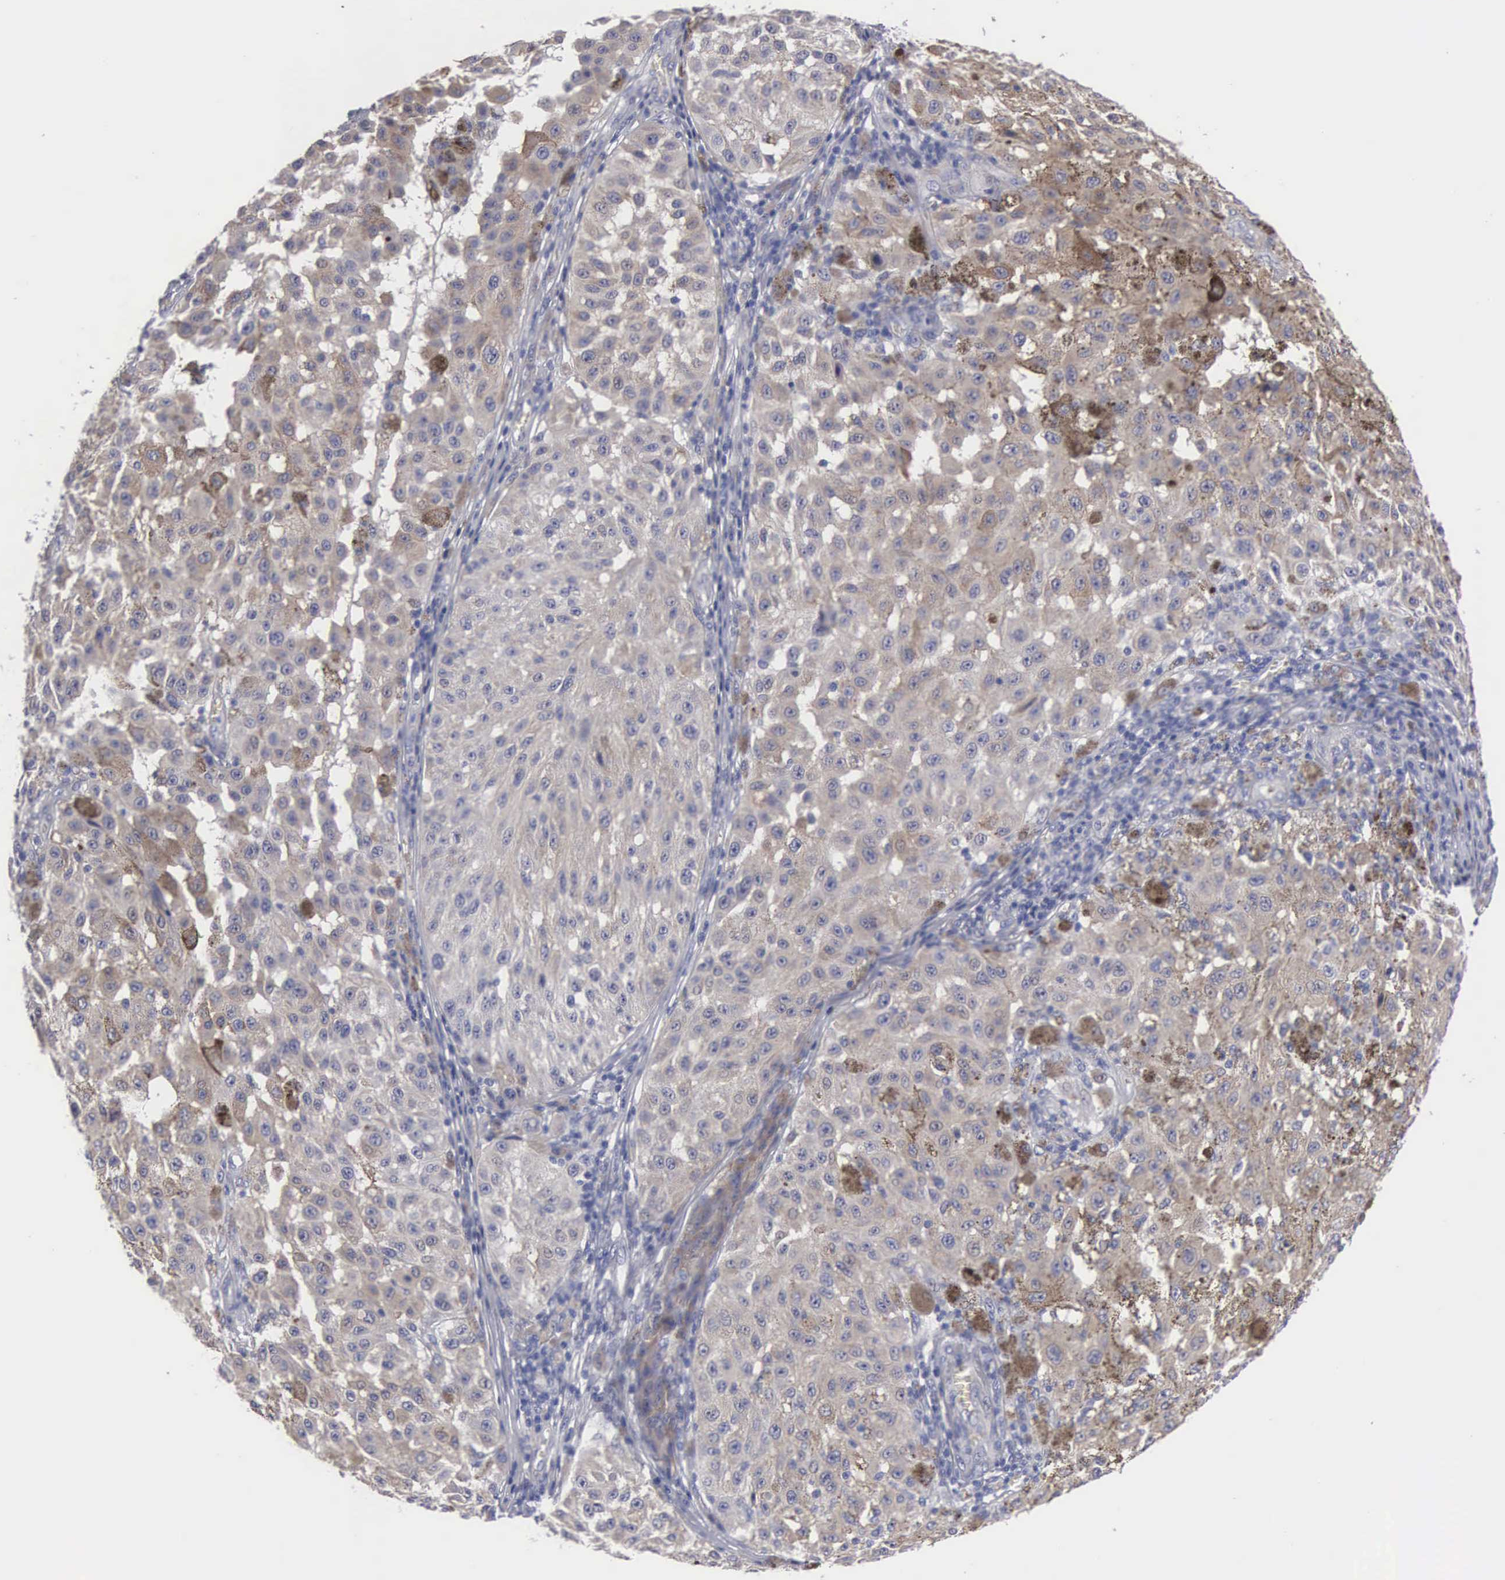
{"staining": {"intensity": "weak", "quantity": ">75%", "location": "cytoplasmic/membranous"}, "tissue": "melanoma", "cell_type": "Tumor cells", "image_type": "cancer", "snomed": [{"axis": "morphology", "description": "Malignant melanoma, NOS"}, {"axis": "topography", "description": "Skin"}], "caption": "IHC of human malignant melanoma exhibits low levels of weak cytoplasmic/membranous staining in about >75% of tumor cells.", "gene": "CEP170B", "patient": {"sex": "female", "age": 64}}